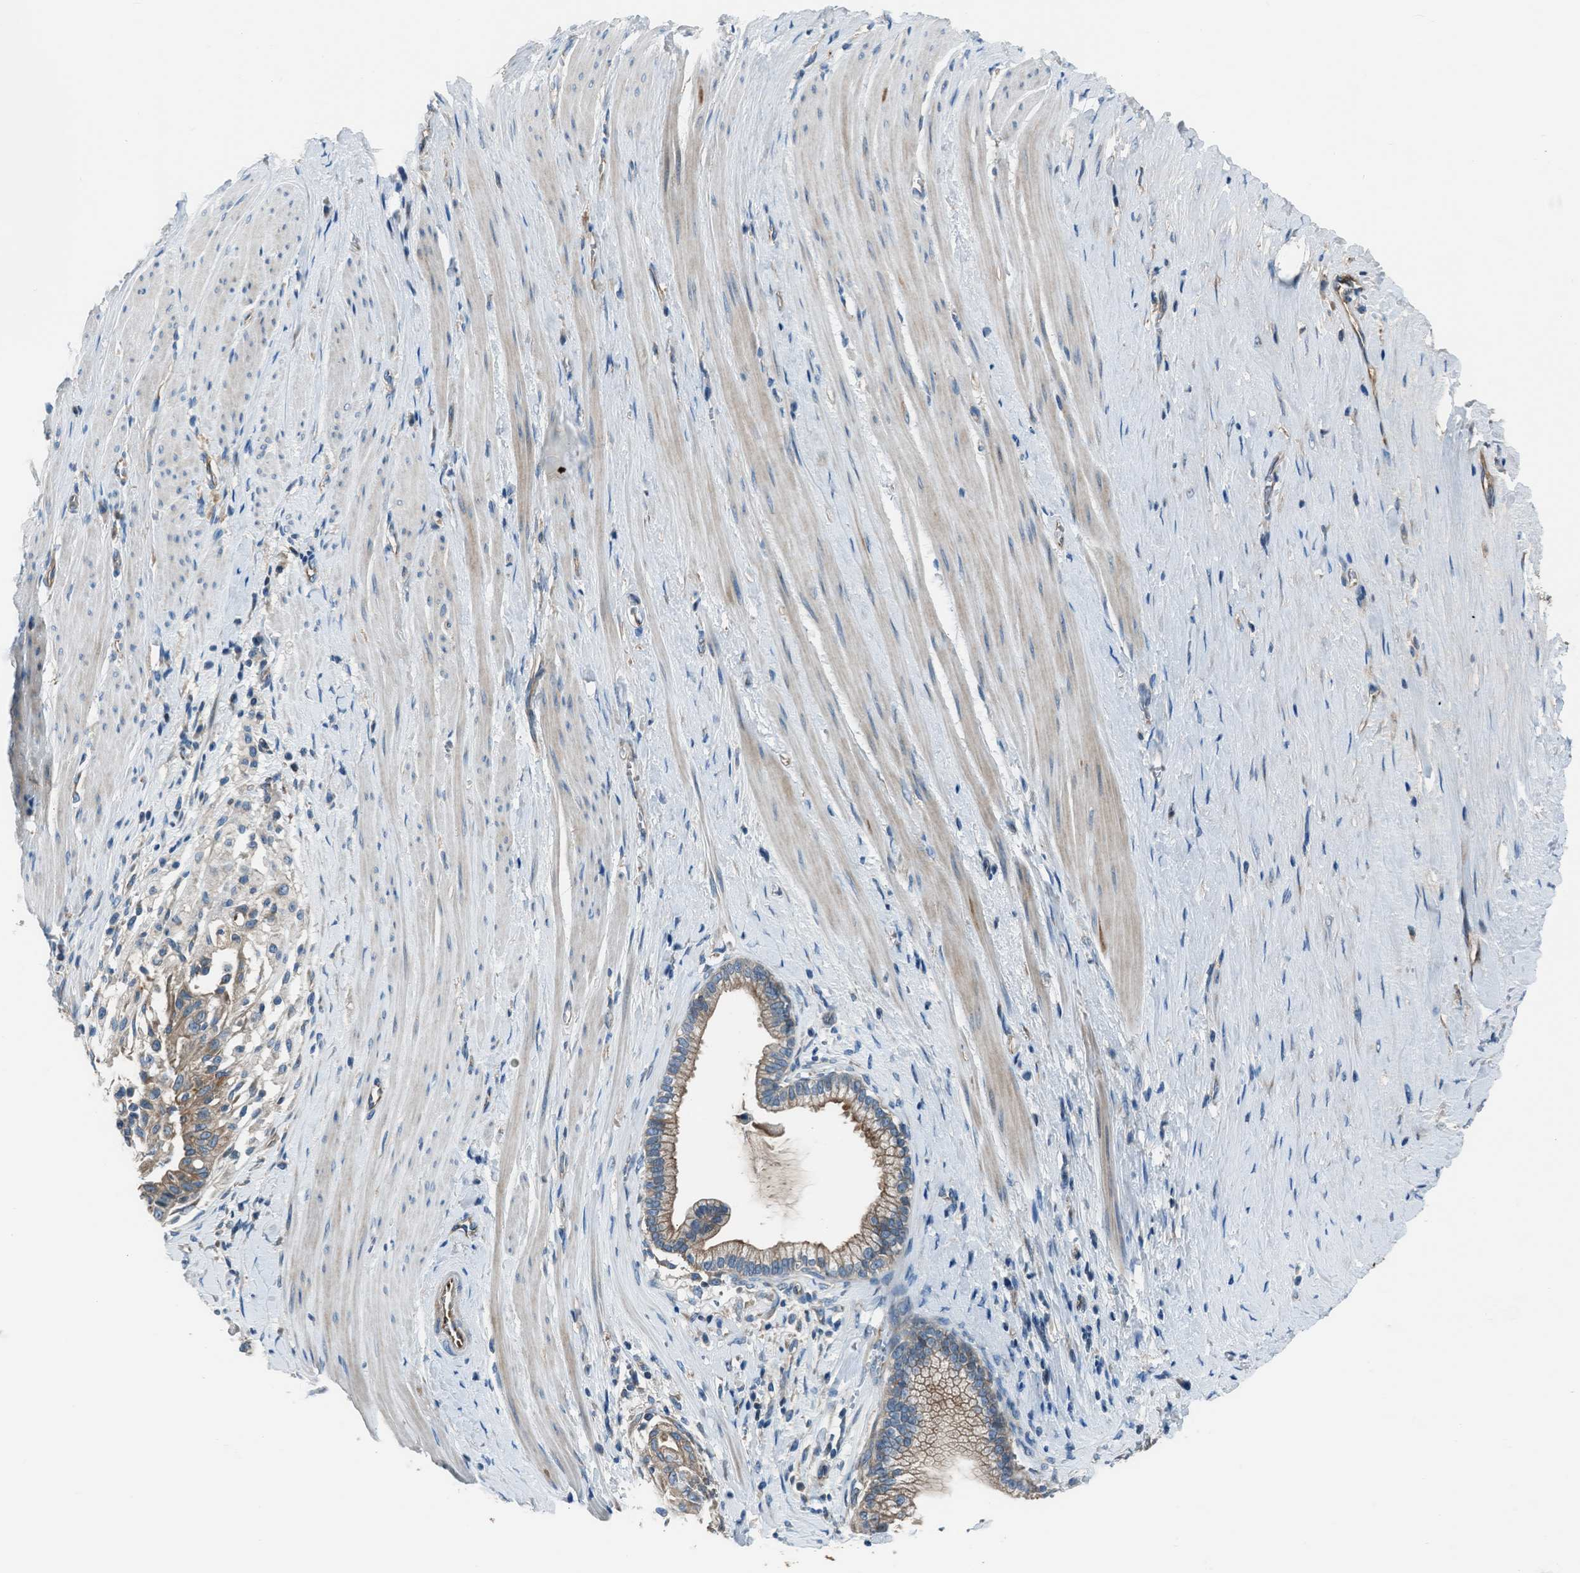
{"staining": {"intensity": "moderate", "quantity": ">75%", "location": "cytoplasmic/membranous"}, "tissue": "pancreatic cancer", "cell_type": "Tumor cells", "image_type": "cancer", "snomed": [{"axis": "morphology", "description": "Adenocarcinoma, NOS"}, {"axis": "topography", "description": "Pancreas"}], "caption": "This micrograph displays pancreatic cancer stained with immunohistochemistry (IHC) to label a protein in brown. The cytoplasmic/membranous of tumor cells show moderate positivity for the protein. Nuclei are counter-stained blue.", "gene": "SLC38A6", "patient": {"sex": "male", "age": 69}}